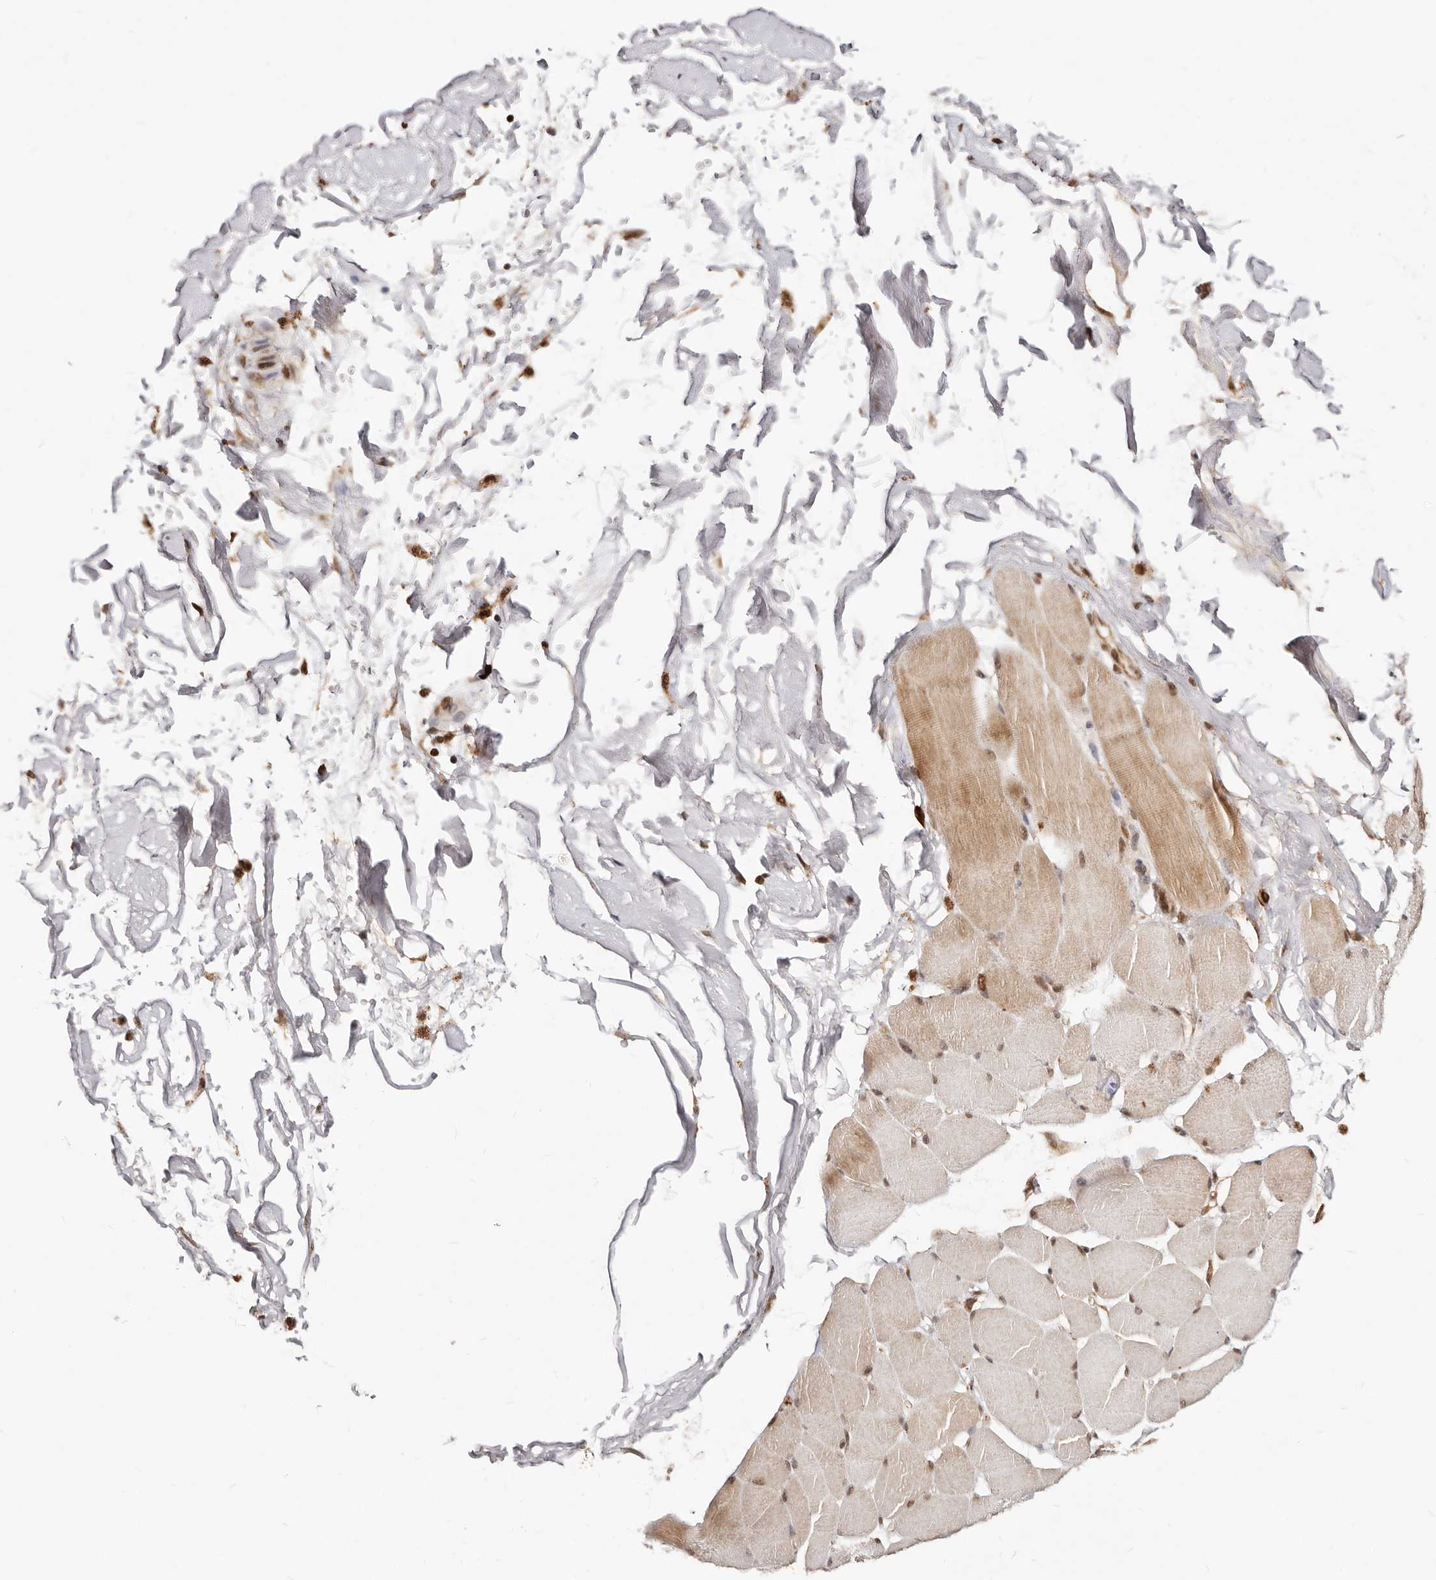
{"staining": {"intensity": "moderate", "quantity": "<25%", "location": "cytoplasmic/membranous"}, "tissue": "skeletal muscle", "cell_type": "Myocytes", "image_type": "normal", "snomed": [{"axis": "morphology", "description": "Normal tissue, NOS"}, {"axis": "topography", "description": "Skin"}, {"axis": "topography", "description": "Skeletal muscle"}], "caption": "Immunohistochemistry (DAB (3,3'-diaminobenzidine)) staining of normal skeletal muscle shows moderate cytoplasmic/membranous protein staining in about <25% of myocytes.", "gene": "SEC14L1", "patient": {"sex": "male", "age": 83}}